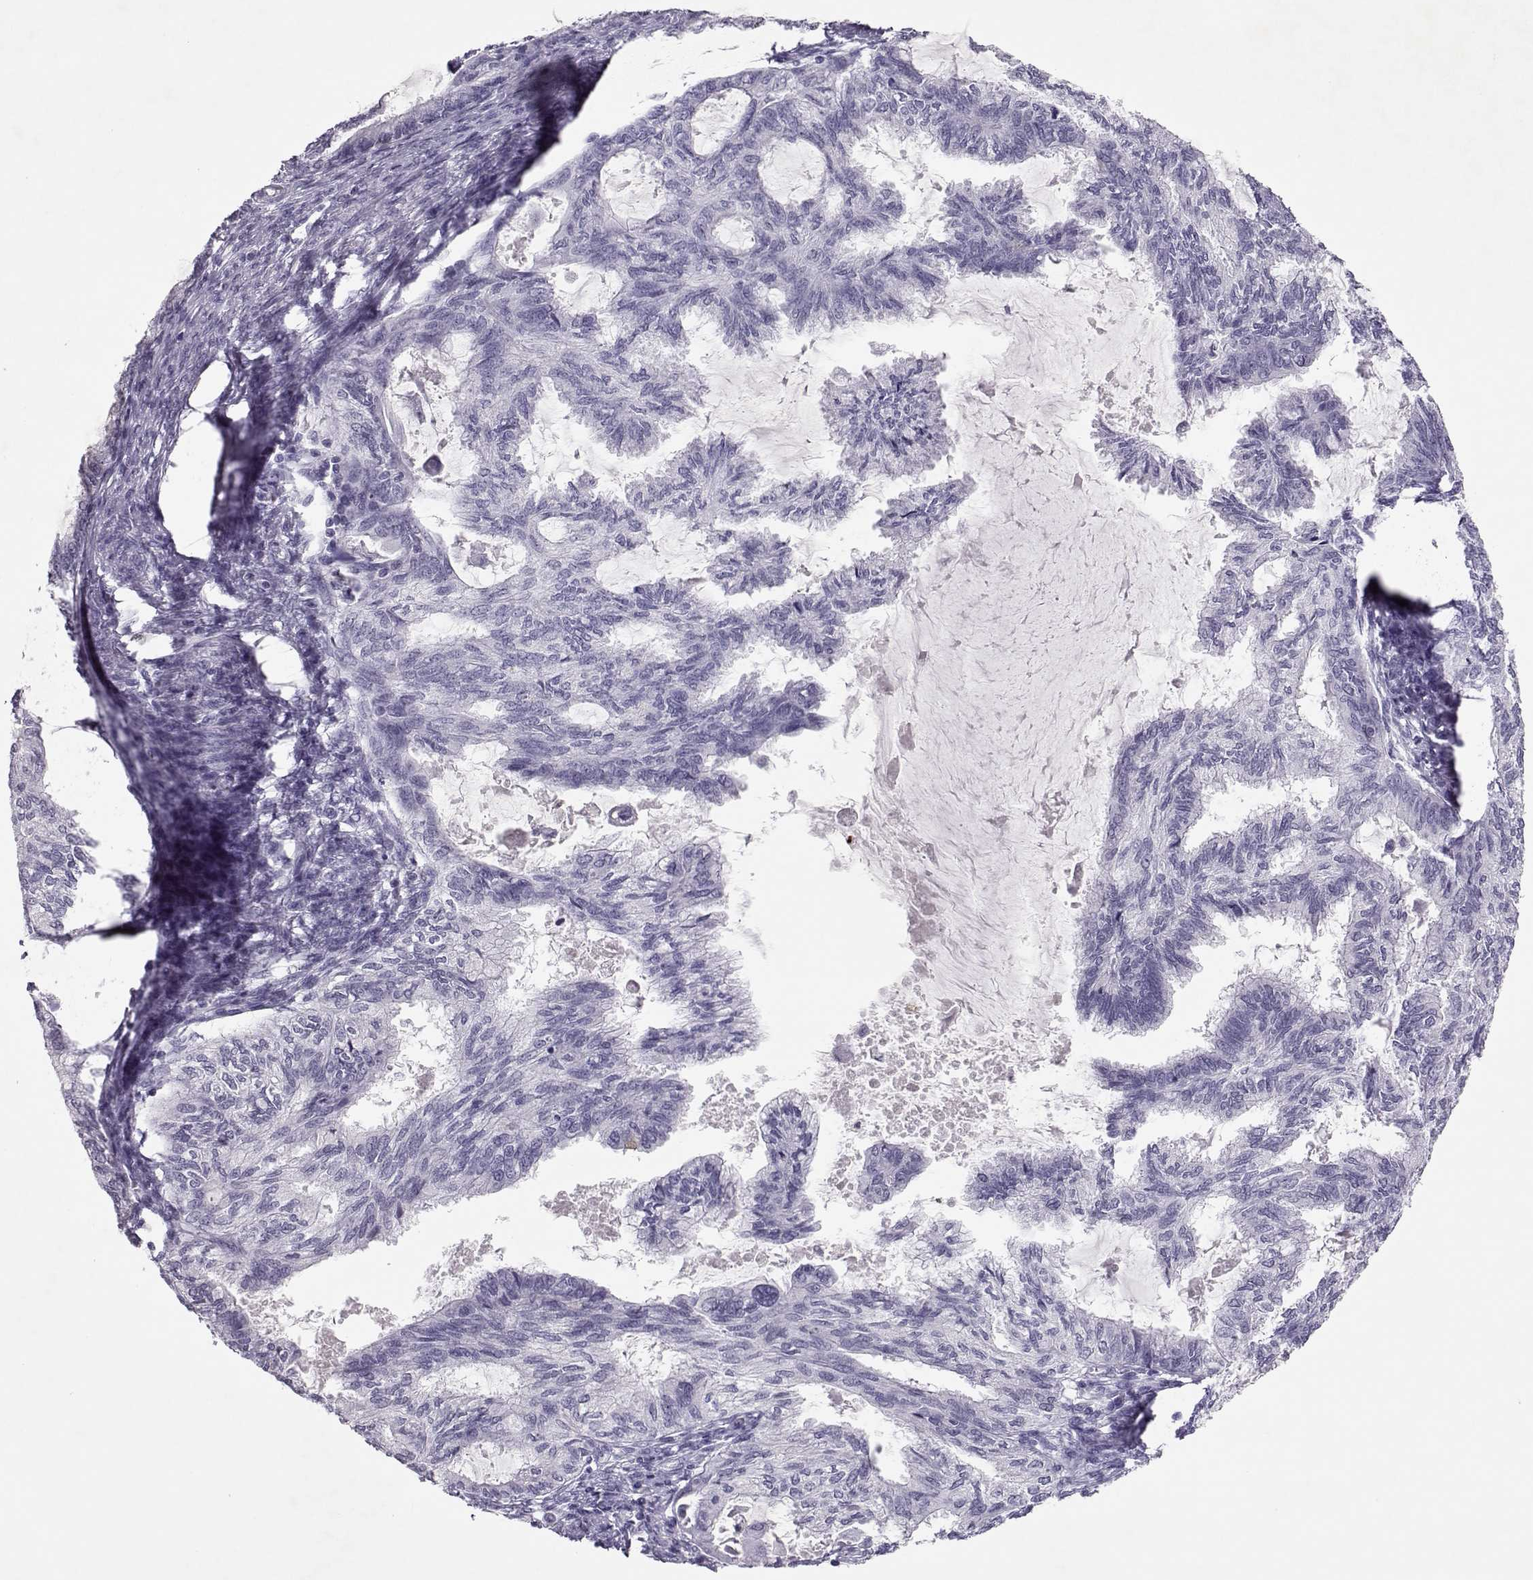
{"staining": {"intensity": "negative", "quantity": "none", "location": "none"}, "tissue": "endometrial cancer", "cell_type": "Tumor cells", "image_type": "cancer", "snomed": [{"axis": "morphology", "description": "Adenocarcinoma, NOS"}, {"axis": "topography", "description": "Endometrium"}], "caption": "This is an immunohistochemistry (IHC) micrograph of endometrial cancer (adenocarcinoma). There is no expression in tumor cells.", "gene": "SGO1", "patient": {"sex": "female", "age": 86}}